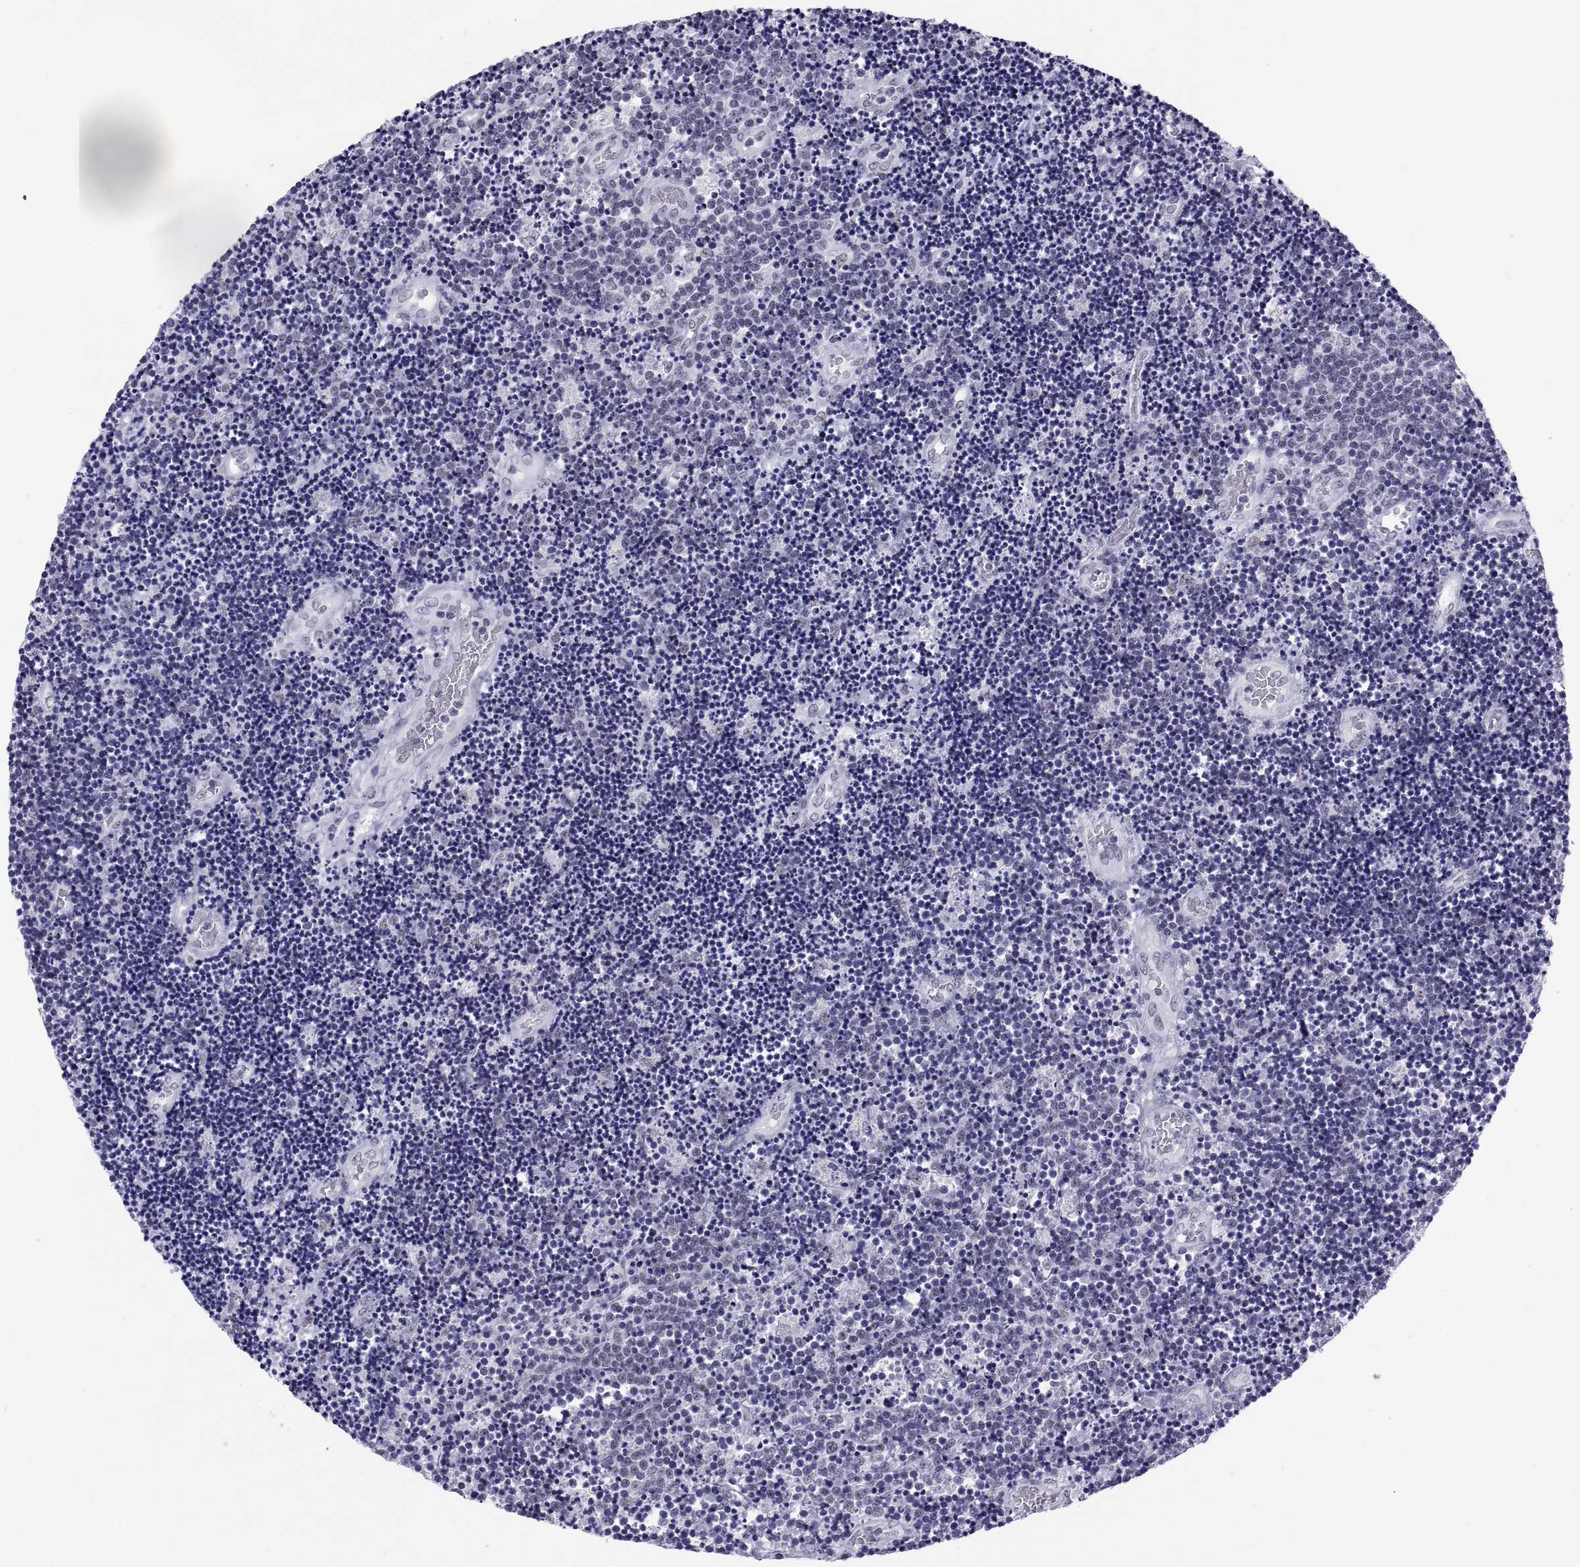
{"staining": {"intensity": "negative", "quantity": "none", "location": "none"}, "tissue": "lymphoma", "cell_type": "Tumor cells", "image_type": "cancer", "snomed": [{"axis": "morphology", "description": "Malignant lymphoma, non-Hodgkin's type, Low grade"}, {"axis": "topography", "description": "Brain"}], "caption": "A micrograph of lymphoma stained for a protein displays no brown staining in tumor cells.", "gene": "NEUROD6", "patient": {"sex": "female", "age": 66}}